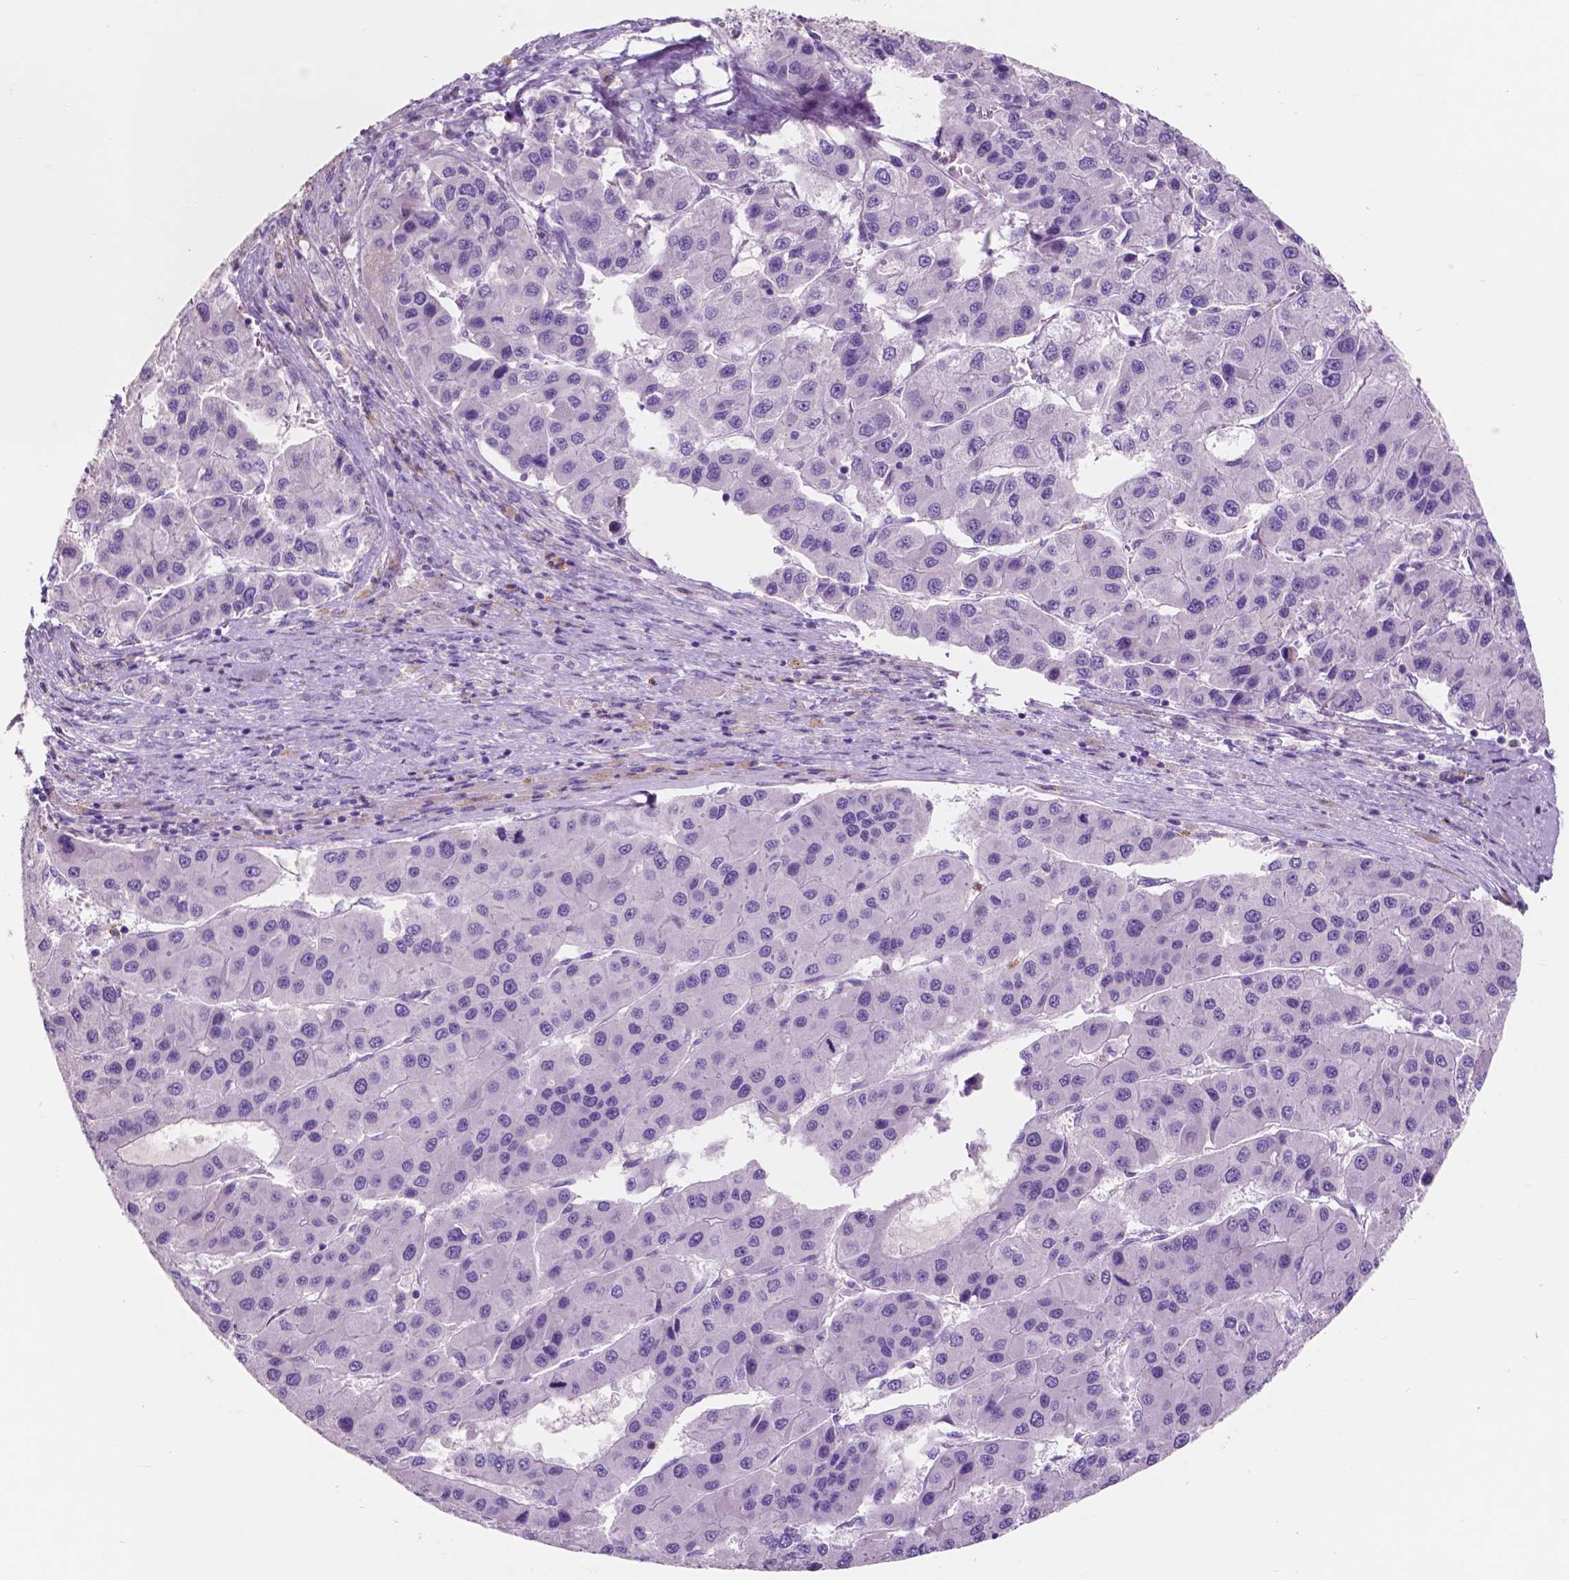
{"staining": {"intensity": "negative", "quantity": "none", "location": "none"}, "tissue": "liver cancer", "cell_type": "Tumor cells", "image_type": "cancer", "snomed": [{"axis": "morphology", "description": "Carcinoma, Hepatocellular, NOS"}, {"axis": "topography", "description": "Liver"}], "caption": "Liver cancer (hepatocellular carcinoma) was stained to show a protein in brown. There is no significant expression in tumor cells. Nuclei are stained in blue.", "gene": "CUZD1", "patient": {"sex": "male", "age": 73}}